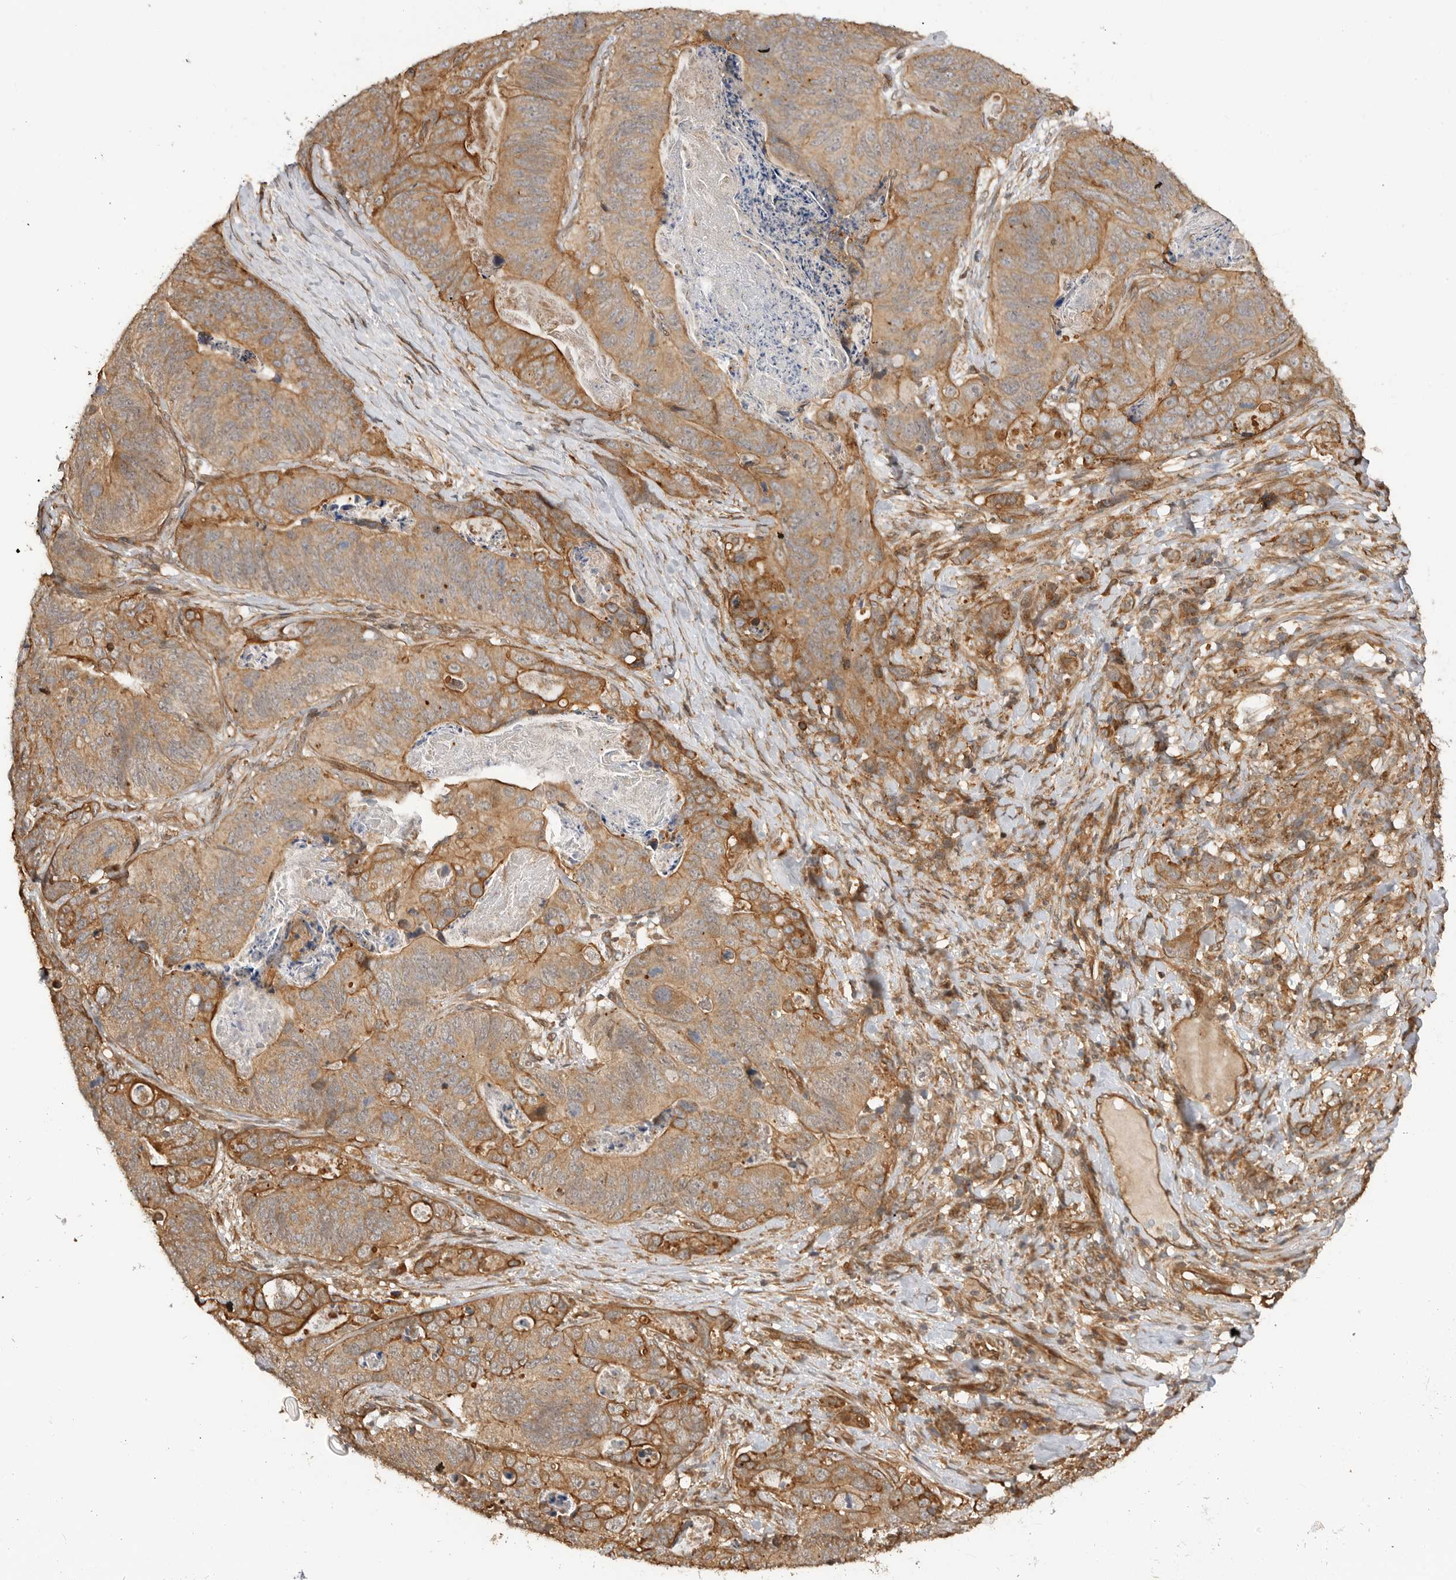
{"staining": {"intensity": "moderate", "quantity": ">75%", "location": "cytoplasmic/membranous"}, "tissue": "stomach cancer", "cell_type": "Tumor cells", "image_type": "cancer", "snomed": [{"axis": "morphology", "description": "Normal tissue, NOS"}, {"axis": "morphology", "description": "Adenocarcinoma, NOS"}, {"axis": "topography", "description": "Stomach"}], "caption": "Immunohistochemical staining of human stomach cancer (adenocarcinoma) displays medium levels of moderate cytoplasmic/membranous protein positivity in about >75% of tumor cells. (brown staining indicates protein expression, while blue staining denotes nuclei).", "gene": "ADPRS", "patient": {"sex": "female", "age": 89}}